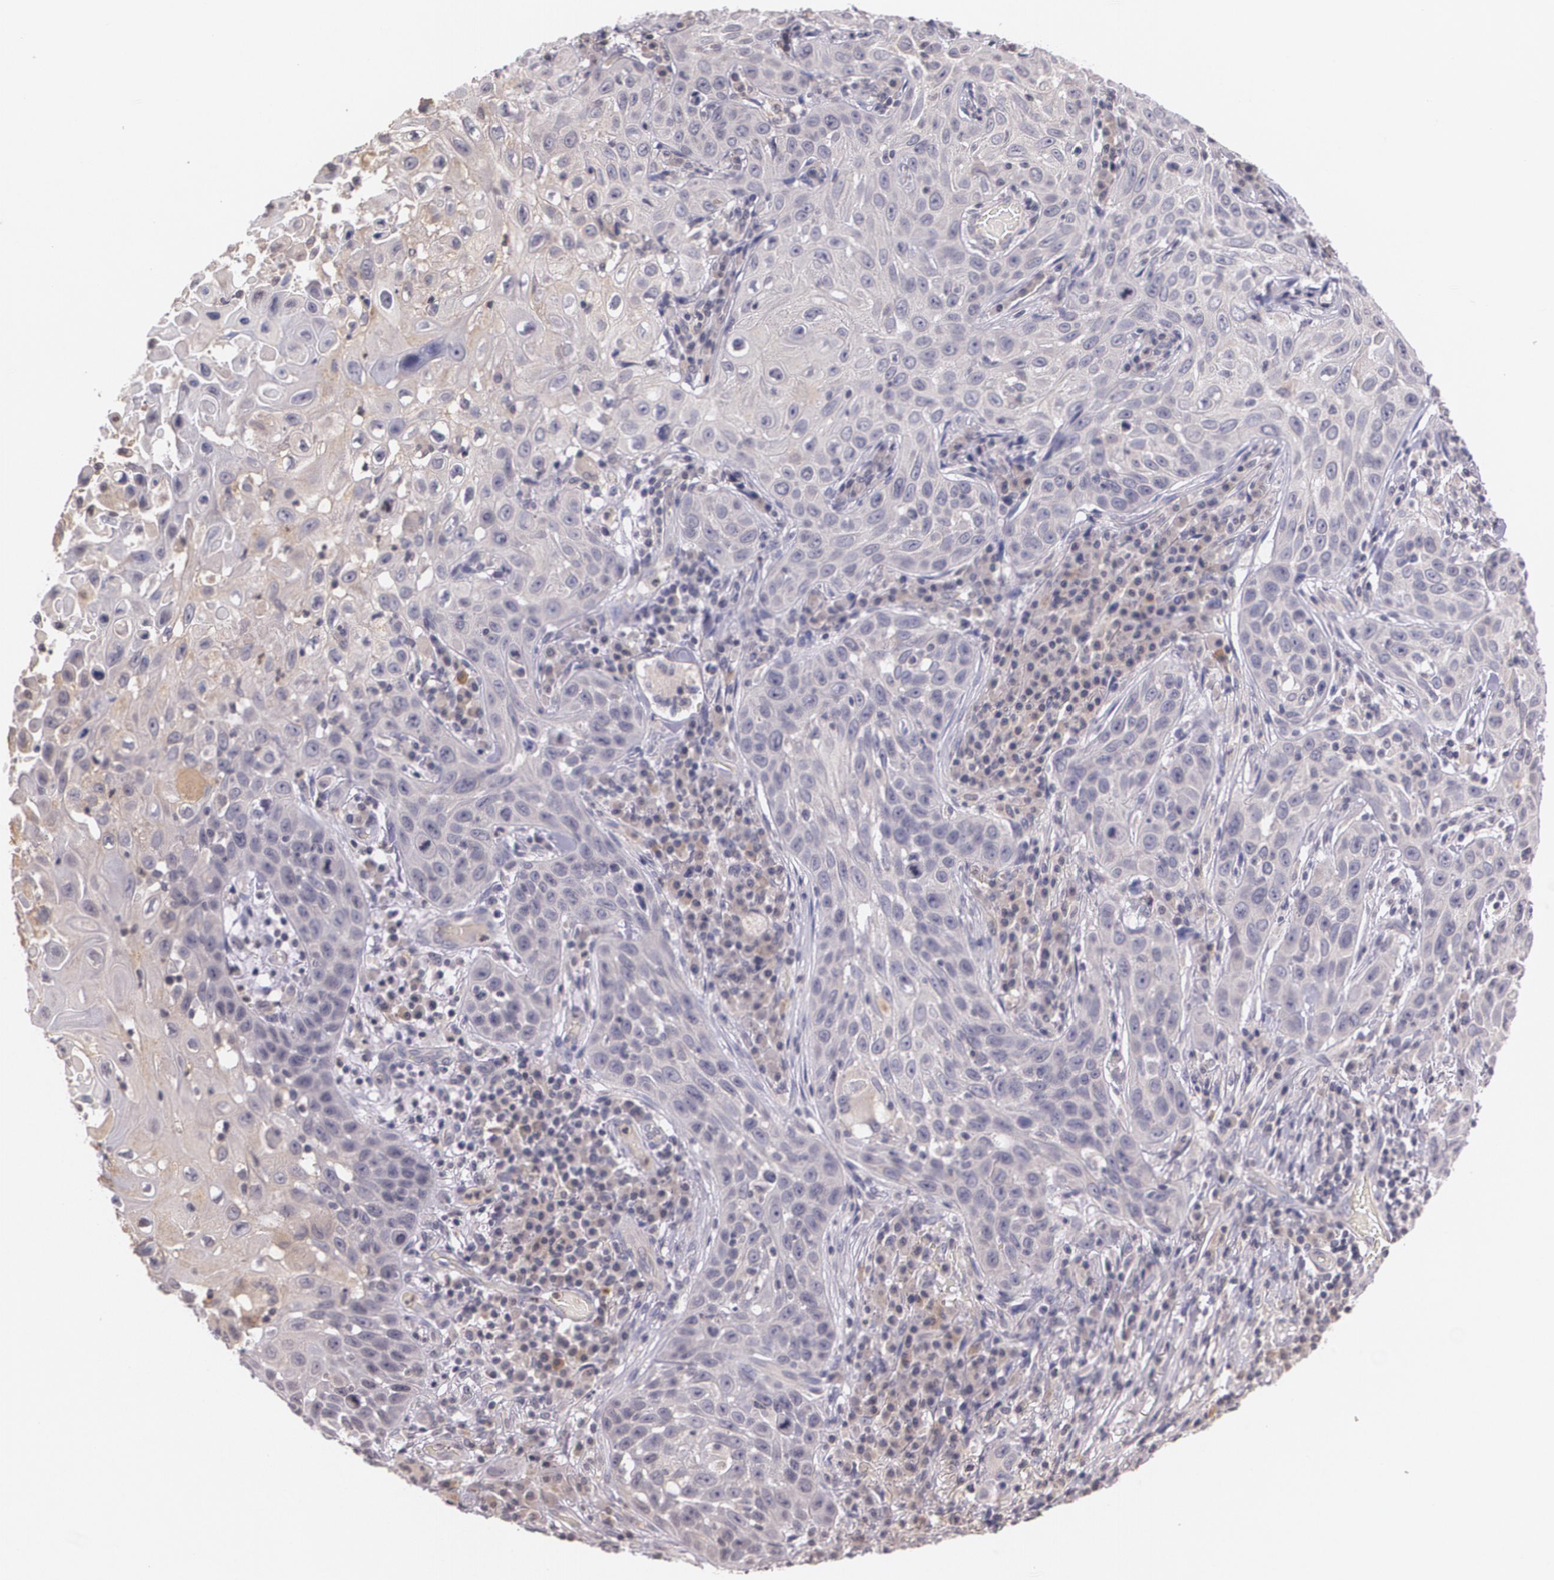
{"staining": {"intensity": "weak", "quantity": ">75%", "location": "cytoplasmic/membranous"}, "tissue": "skin cancer", "cell_type": "Tumor cells", "image_type": "cancer", "snomed": [{"axis": "morphology", "description": "Squamous cell carcinoma, NOS"}, {"axis": "topography", "description": "Skin"}], "caption": "IHC photomicrograph of skin cancer stained for a protein (brown), which demonstrates low levels of weak cytoplasmic/membranous expression in approximately >75% of tumor cells.", "gene": "TM4SF1", "patient": {"sex": "male", "age": 84}}